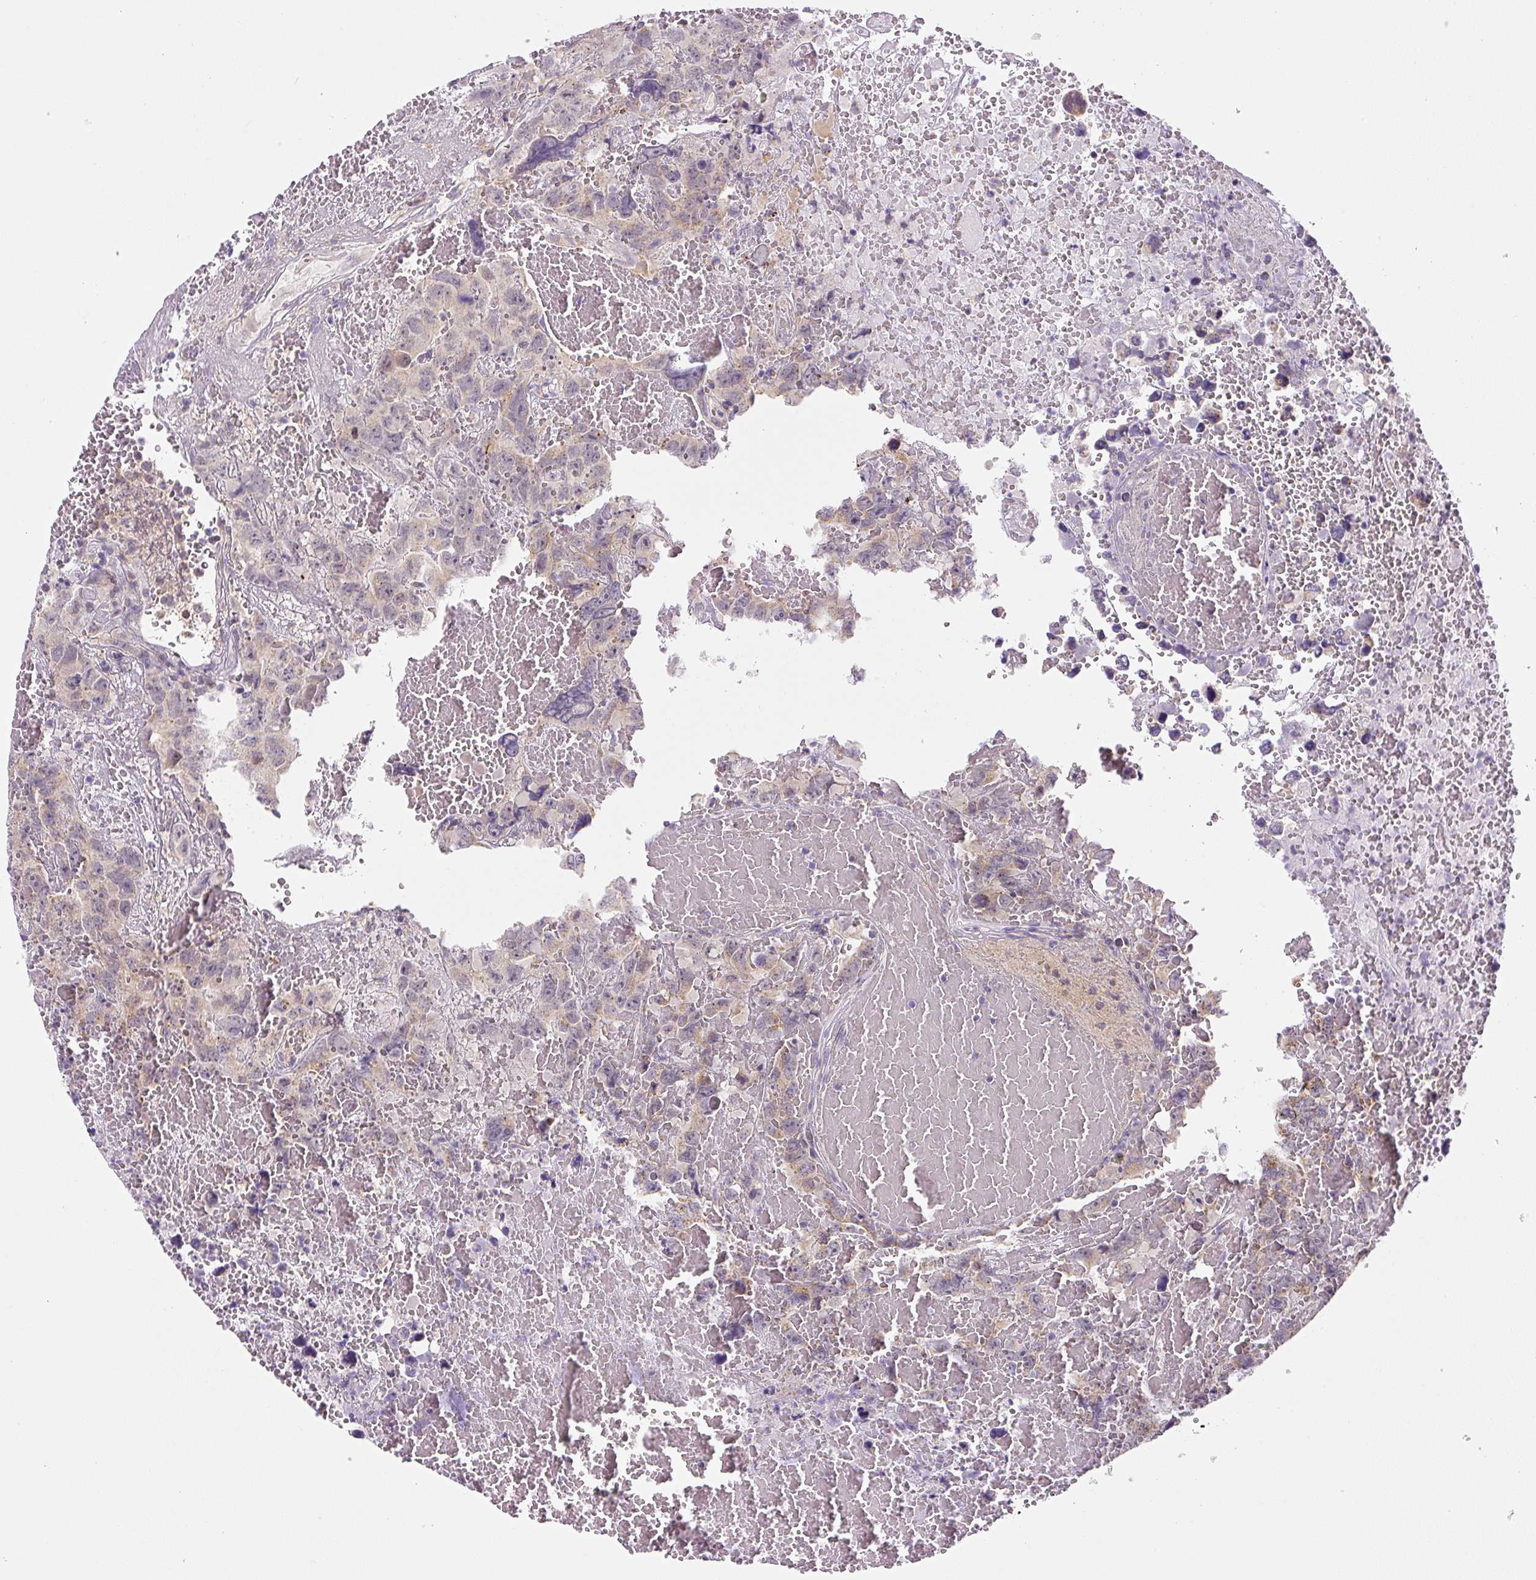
{"staining": {"intensity": "negative", "quantity": "none", "location": "none"}, "tissue": "testis cancer", "cell_type": "Tumor cells", "image_type": "cancer", "snomed": [{"axis": "morphology", "description": "Carcinoma, Embryonal, NOS"}, {"axis": "topography", "description": "Testis"}], "caption": "Immunohistochemistry (IHC) histopathology image of neoplastic tissue: testis cancer stained with DAB (3,3'-diaminobenzidine) reveals no significant protein staining in tumor cells. (Brightfield microscopy of DAB immunohistochemistry at high magnification).", "gene": "PLA2G4A", "patient": {"sex": "male", "age": 45}}